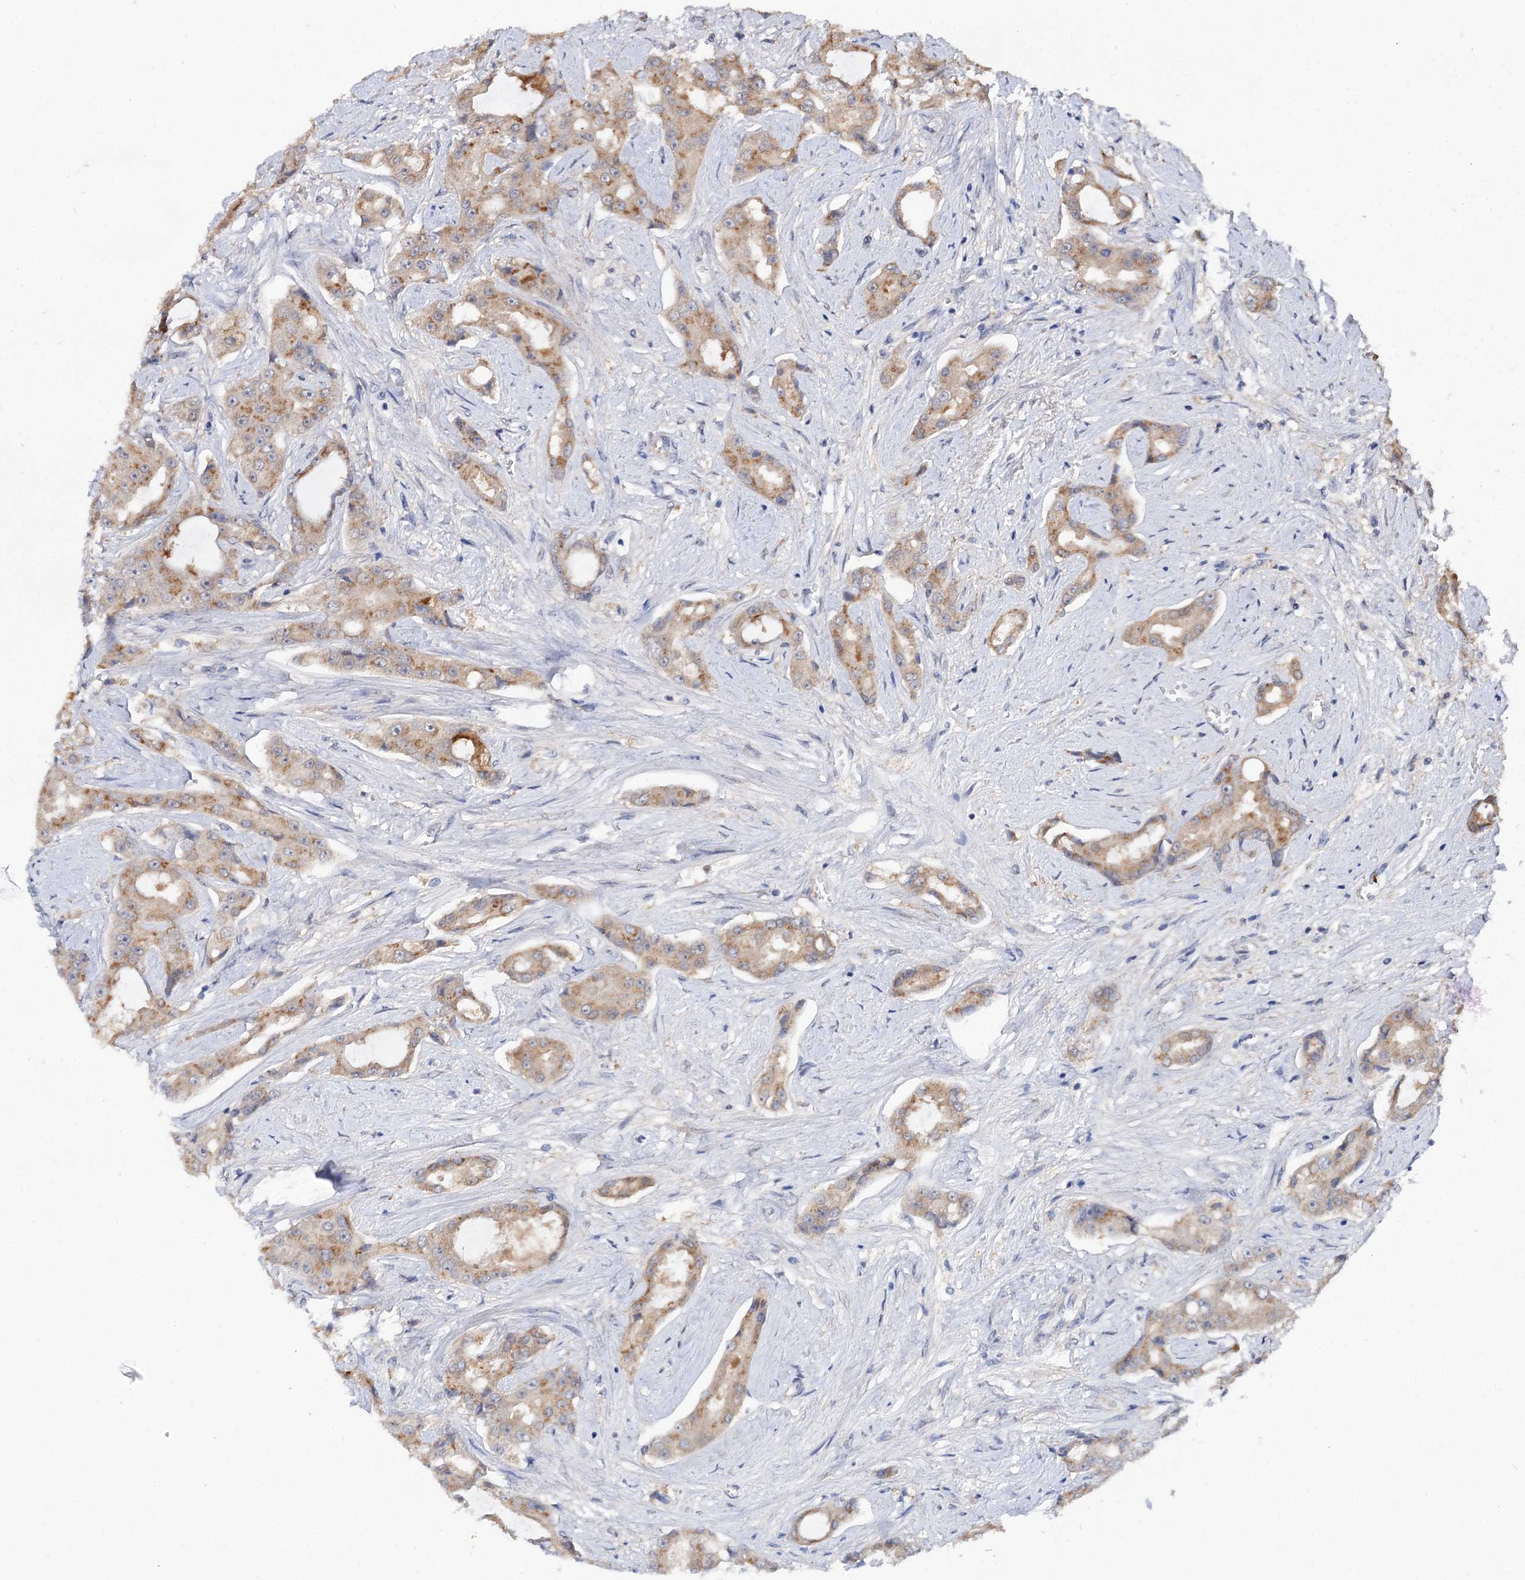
{"staining": {"intensity": "moderate", "quantity": ">75%", "location": "cytoplasmic/membranous"}, "tissue": "prostate cancer", "cell_type": "Tumor cells", "image_type": "cancer", "snomed": [{"axis": "morphology", "description": "Adenocarcinoma, High grade"}, {"axis": "topography", "description": "Prostate"}], "caption": "The micrograph exhibits staining of prostate cancer (adenocarcinoma (high-grade)), revealing moderate cytoplasmic/membranous protein positivity (brown color) within tumor cells. The staining is performed using DAB brown chromogen to label protein expression. The nuclei are counter-stained blue using hematoxylin.", "gene": "NUDCD2", "patient": {"sex": "male", "age": 73}}